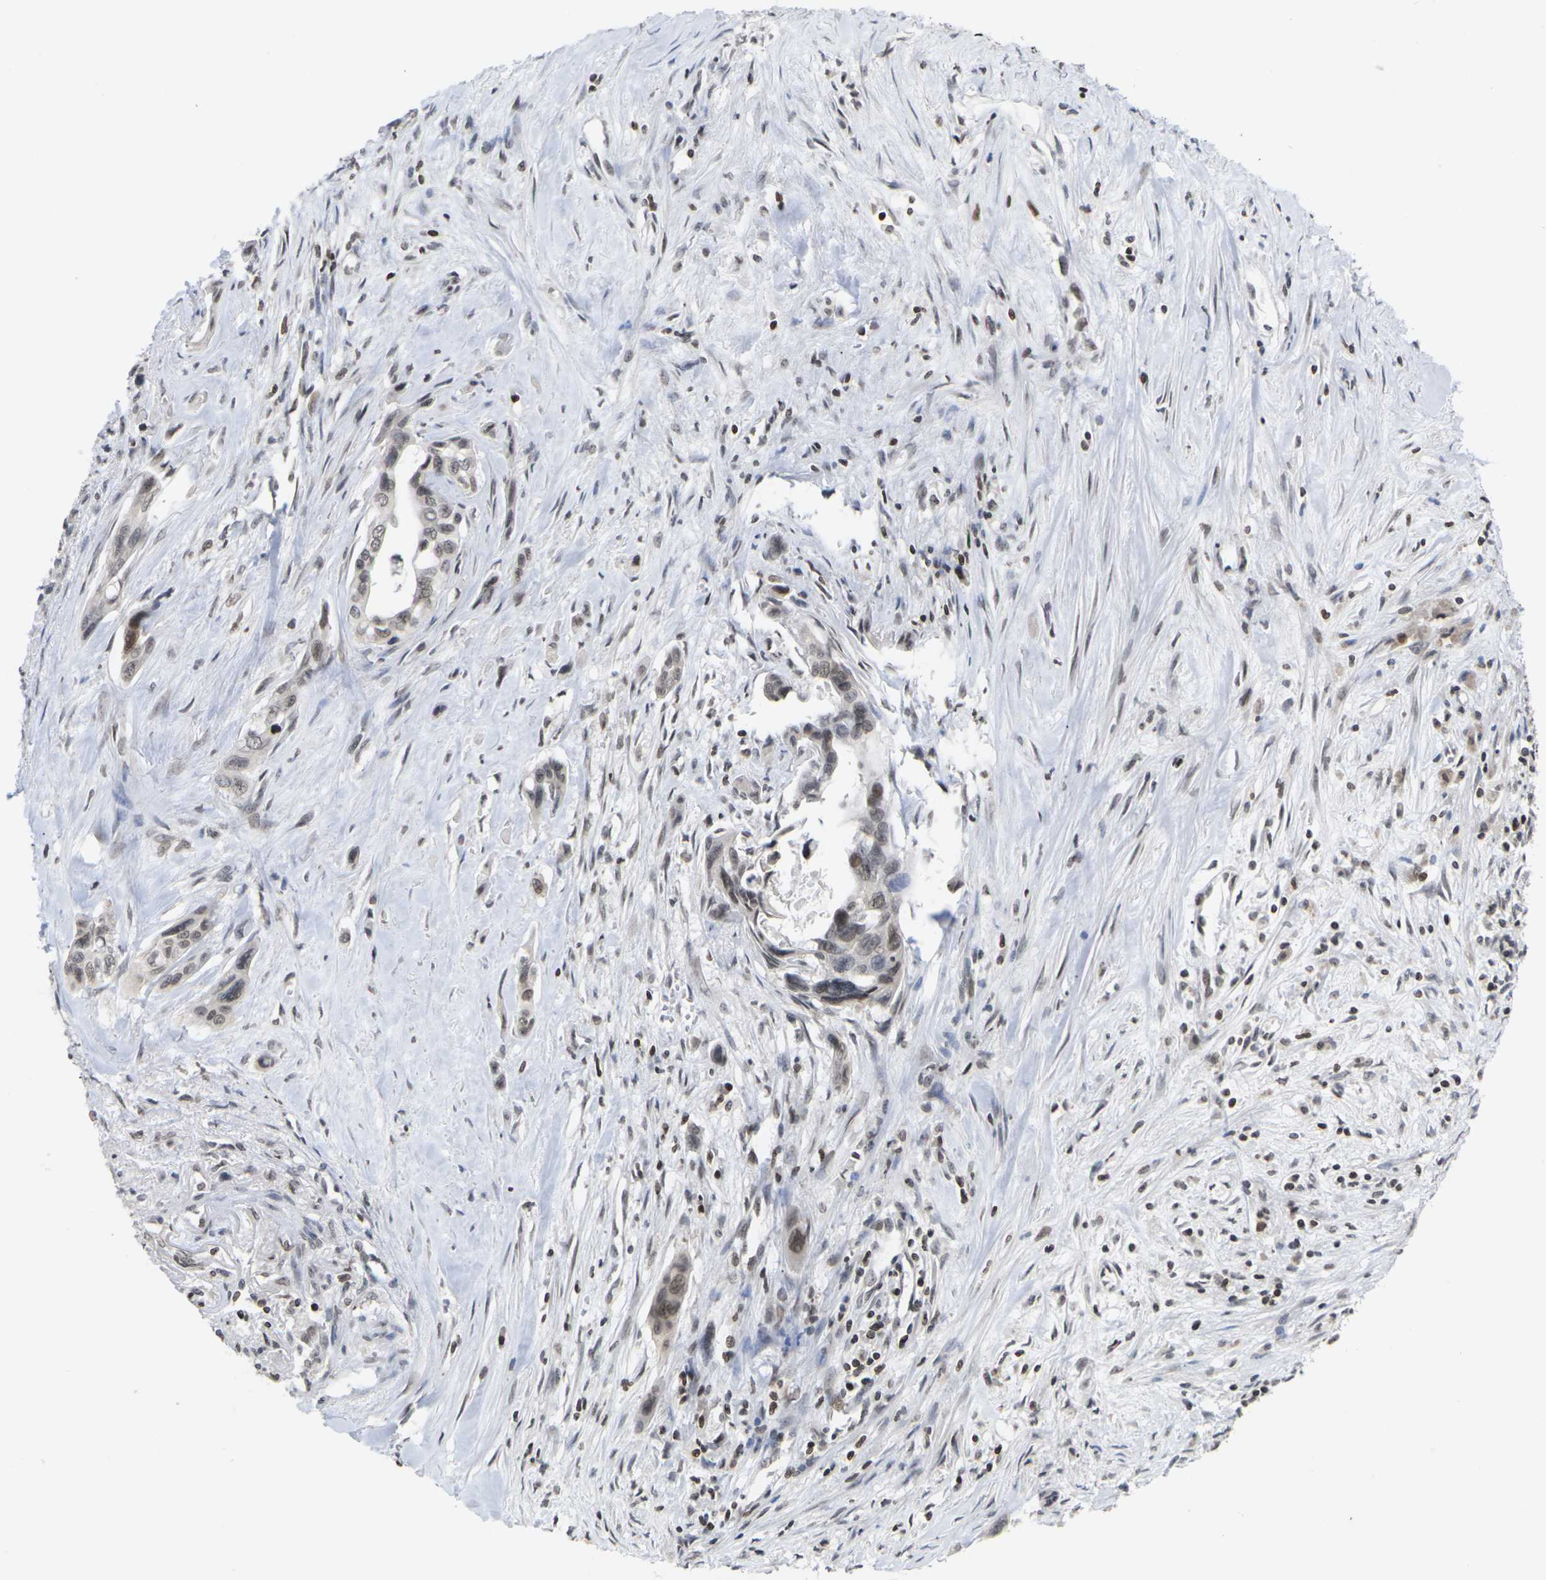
{"staining": {"intensity": "moderate", "quantity": "25%-75%", "location": "nuclear"}, "tissue": "pancreatic cancer", "cell_type": "Tumor cells", "image_type": "cancer", "snomed": [{"axis": "morphology", "description": "Adenocarcinoma, NOS"}, {"axis": "topography", "description": "Pancreas"}], "caption": "Protein analysis of pancreatic cancer tissue demonstrates moderate nuclear positivity in about 25%-75% of tumor cells. The protein is stained brown, and the nuclei are stained in blue (DAB (3,3'-diaminobenzidine) IHC with brightfield microscopy, high magnification).", "gene": "ETV5", "patient": {"sex": "male", "age": 73}}